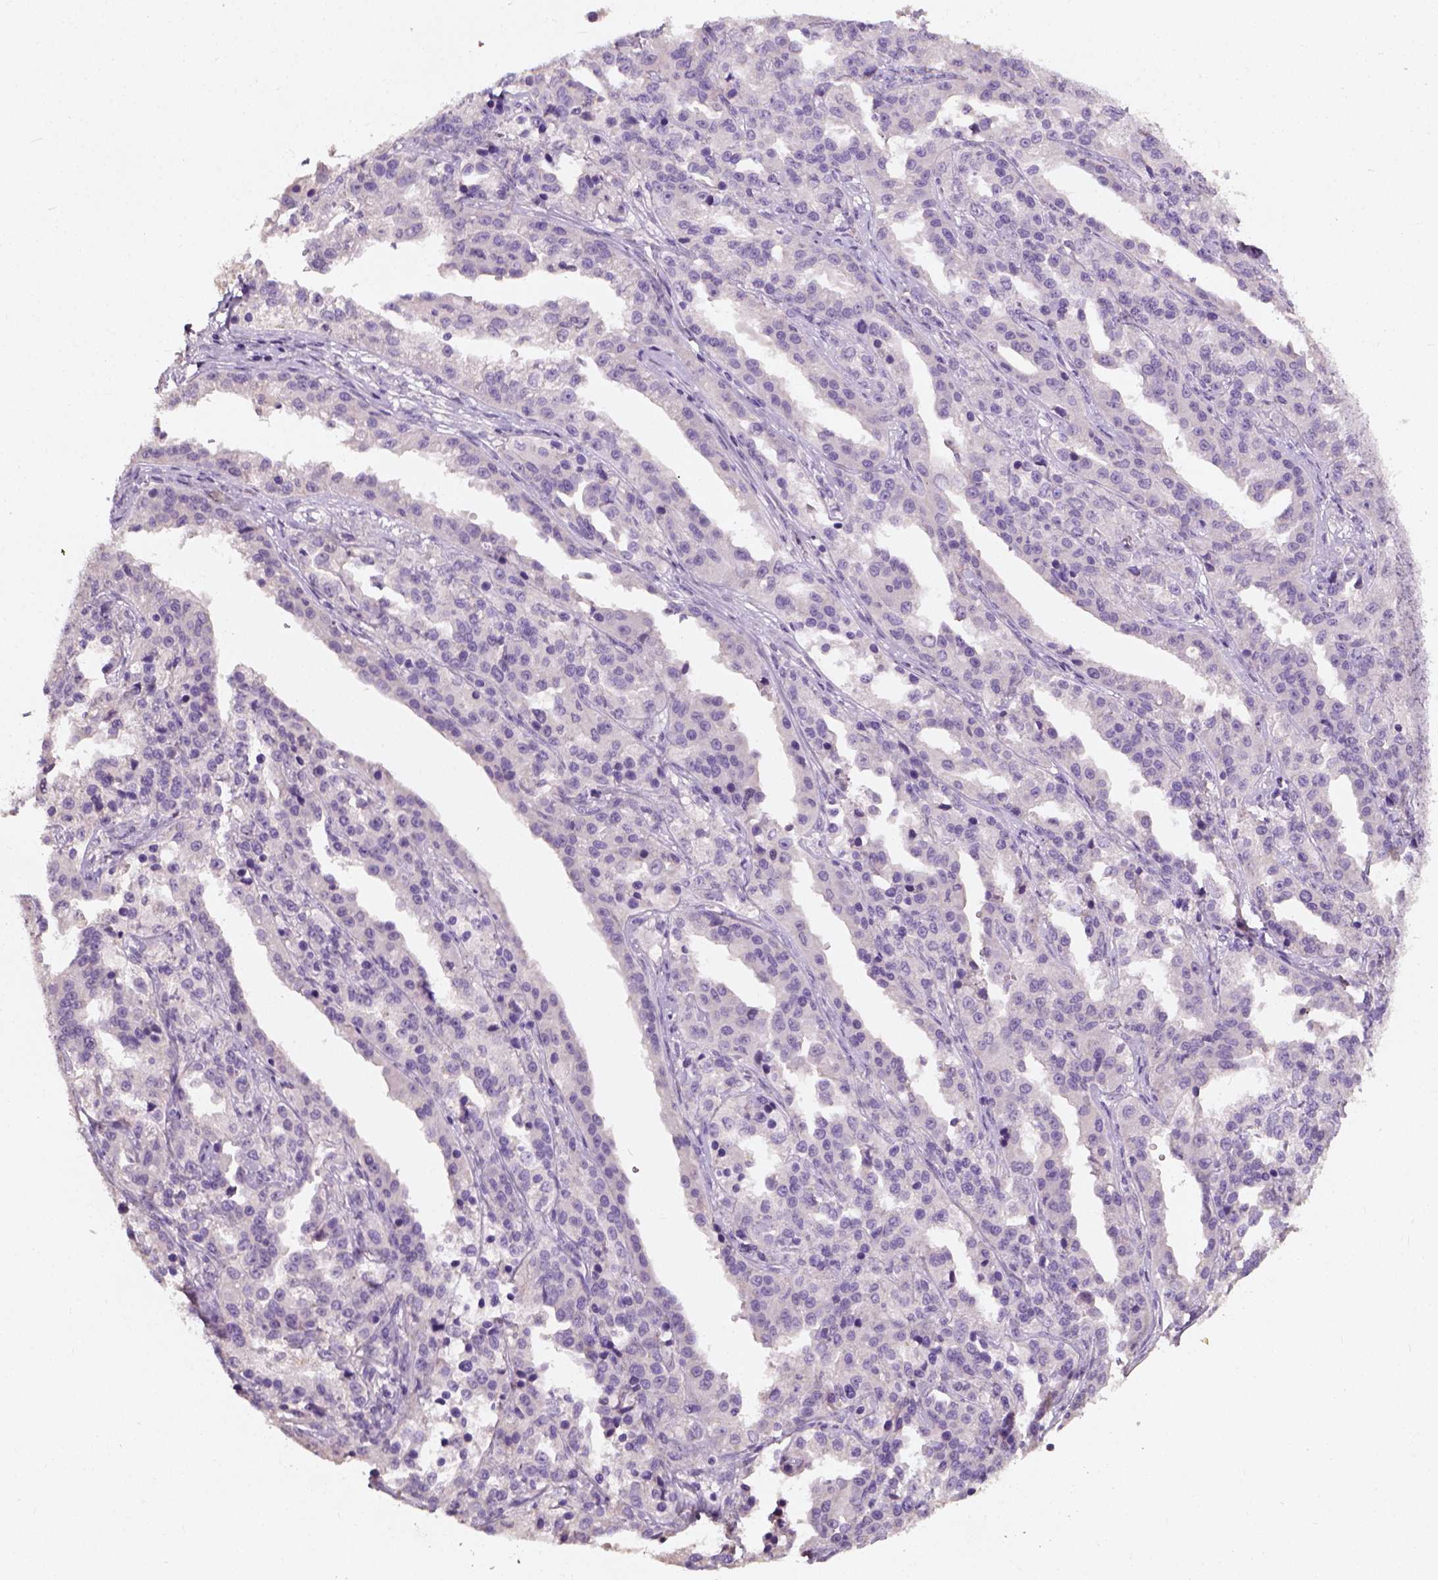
{"staining": {"intensity": "negative", "quantity": "none", "location": "none"}, "tissue": "ovarian cancer", "cell_type": "Tumor cells", "image_type": "cancer", "snomed": [{"axis": "morphology", "description": "Cystadenocarcinoma, serous, NOS"}, {"axis": "topography", "description": "Ovary"}], "caption": "Immunohistochemical staining of ovarian cancer (serous cystadenocarcinoma) reveals no significant expression in tumor cells.", "gene": "DHCR24", "patient": {"sex": "female", "age": 75}}